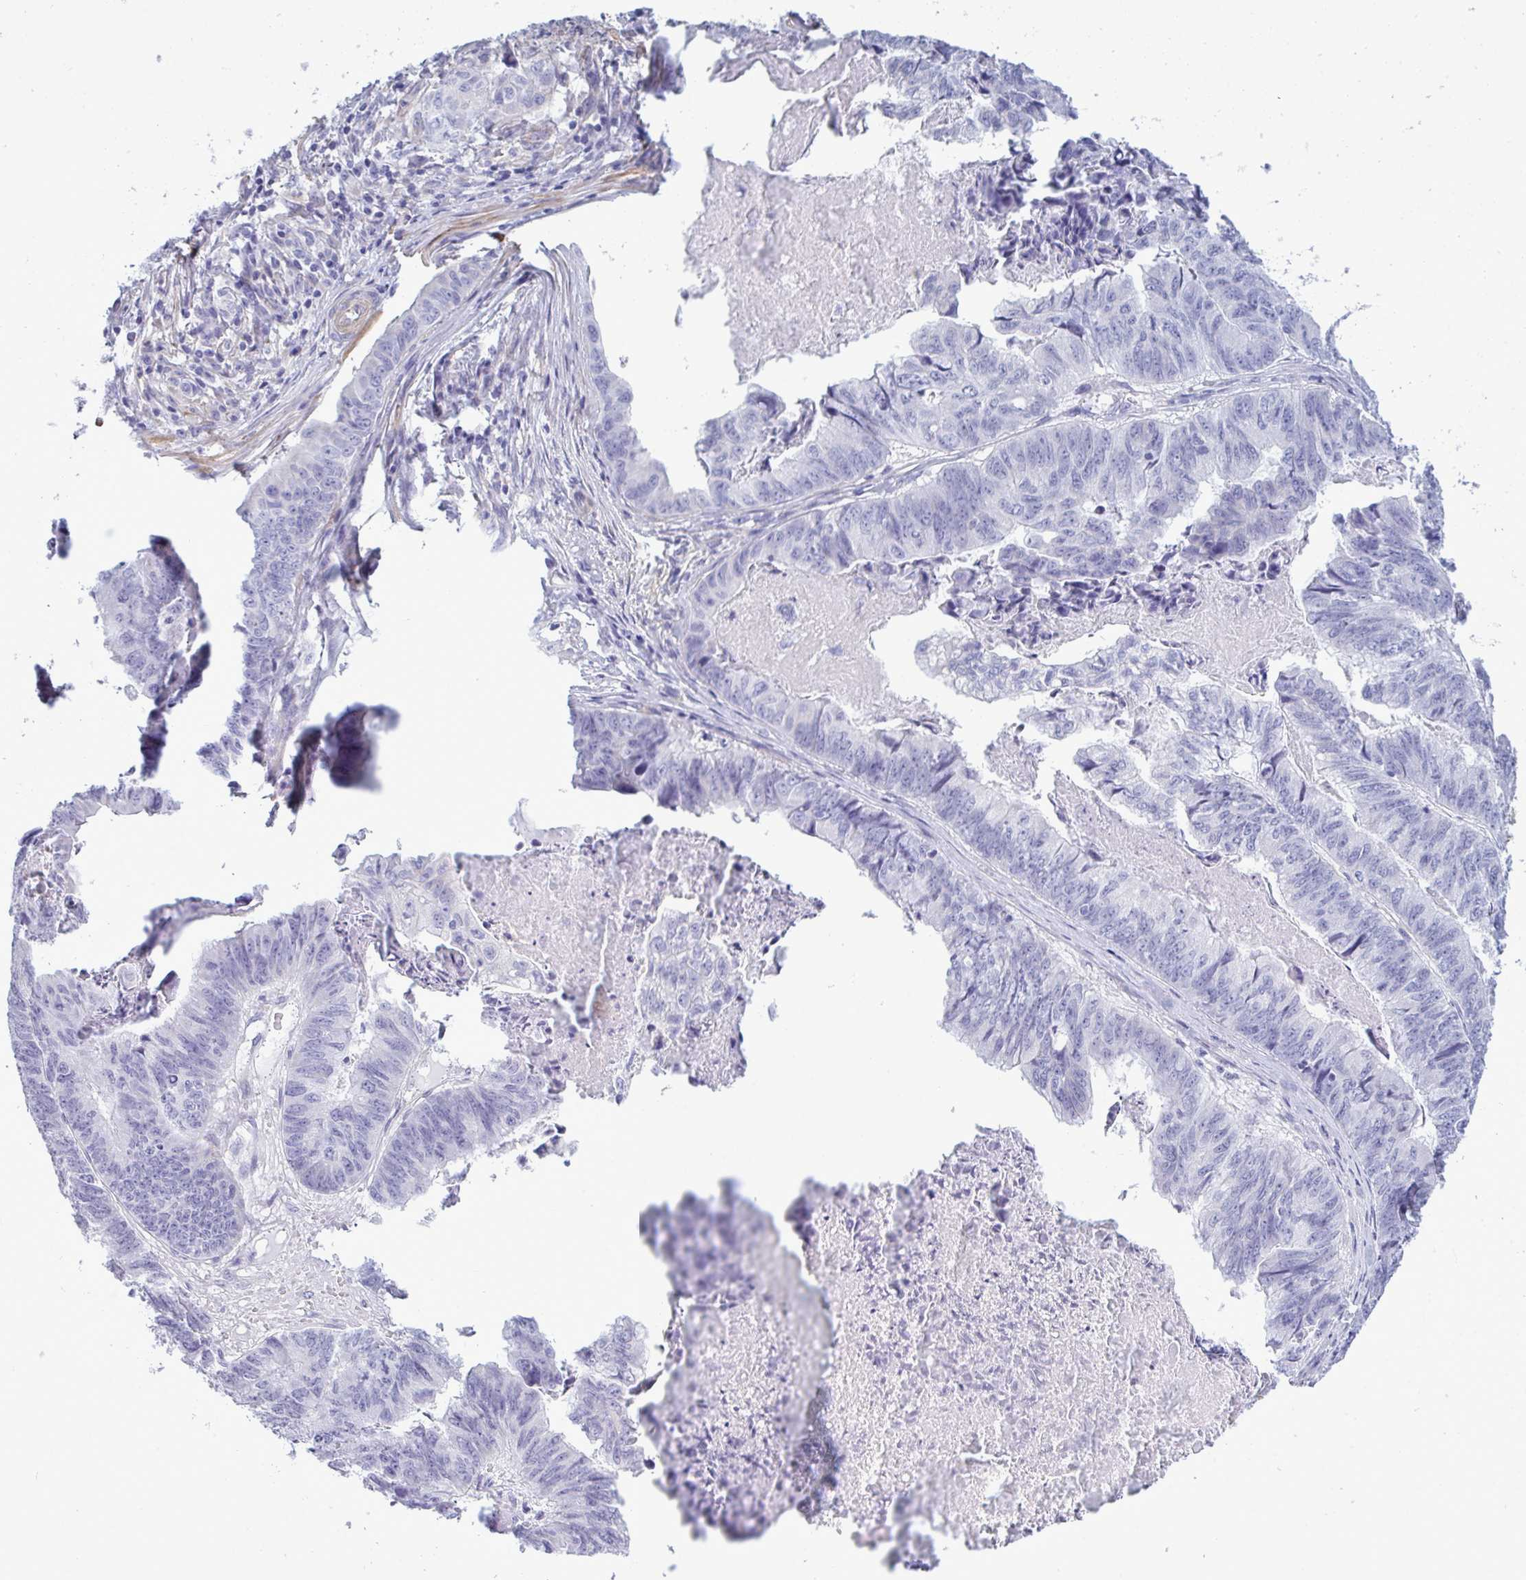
{"staining": {"intensity": "negative", "quantity": "none", "location": "none"}, "tissue": "stomach cancer", "cell_type": "Tumor cells", "image_type": "cancer", "snomed": [{"axis": "morphology", "description": "Adenocarcinoma, NOS"}, {"axis": "topography", "description": "Stomach, lower"}], "caption": "The photomicrograph shows no staining of tumor cells in adenocarcinoma (stomach).", "gene": "MYH10", "patient": {"sex": "male", "age": 77}}